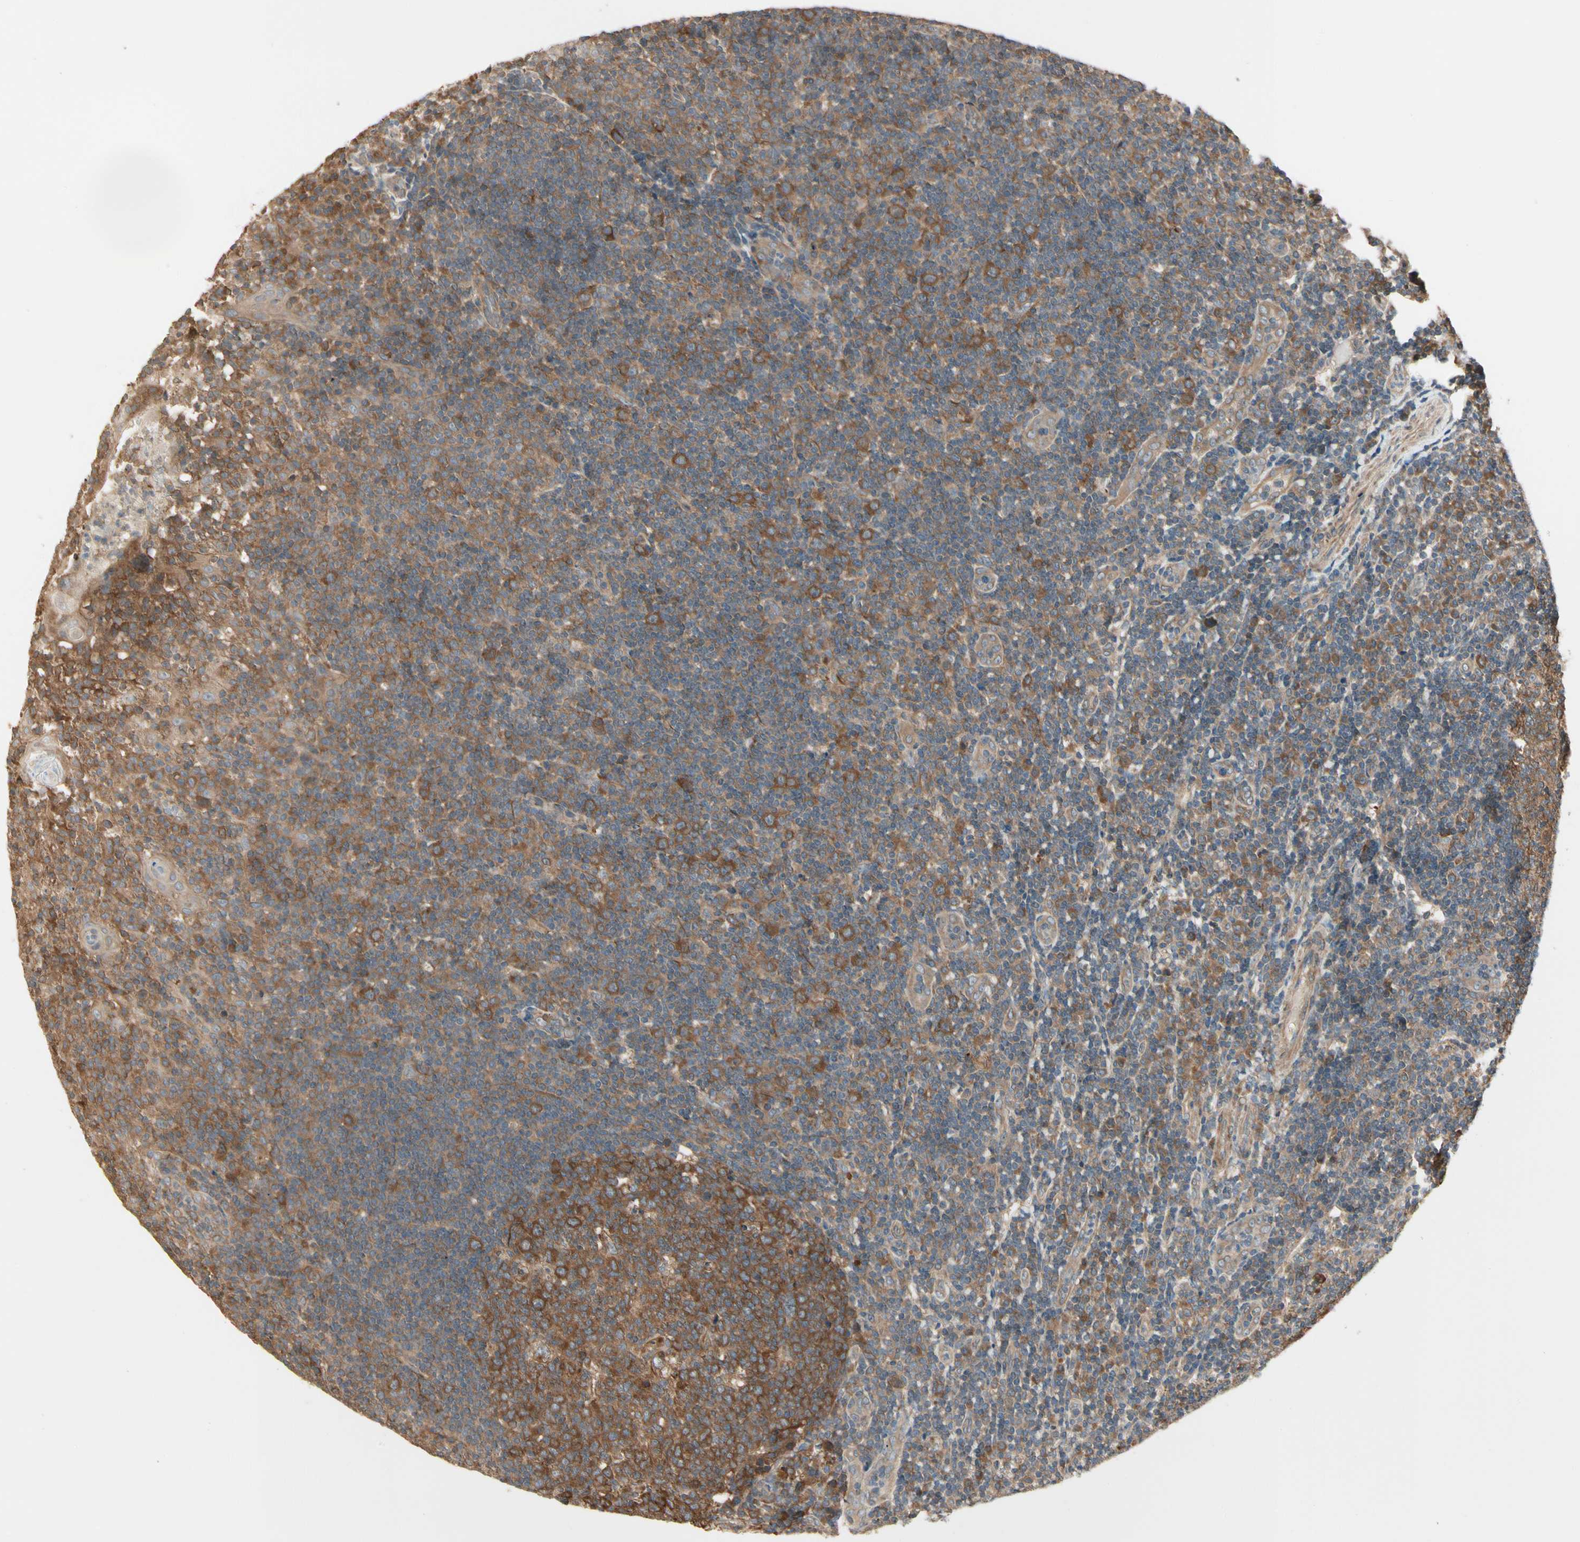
{"staining": {"intensity": "strong", "quantity": ">75%", "location": "cytoplasmic/membranous"}, "tissue": "tonsil", "cell_type": "Germinal center cells", "image_type": "normal", "snomed": [{"axis": "morphology", "description": "Normal tissue, NOS"}, {"axis": "topography", "description": "Tonsil"}], "caption": "Strong cytoplasmic/membranous expression is identified in about >75% of germinal center cells in benign tonsil.", "gene": "IRAG1", "patient": {"sex": "female", "age": 40}}